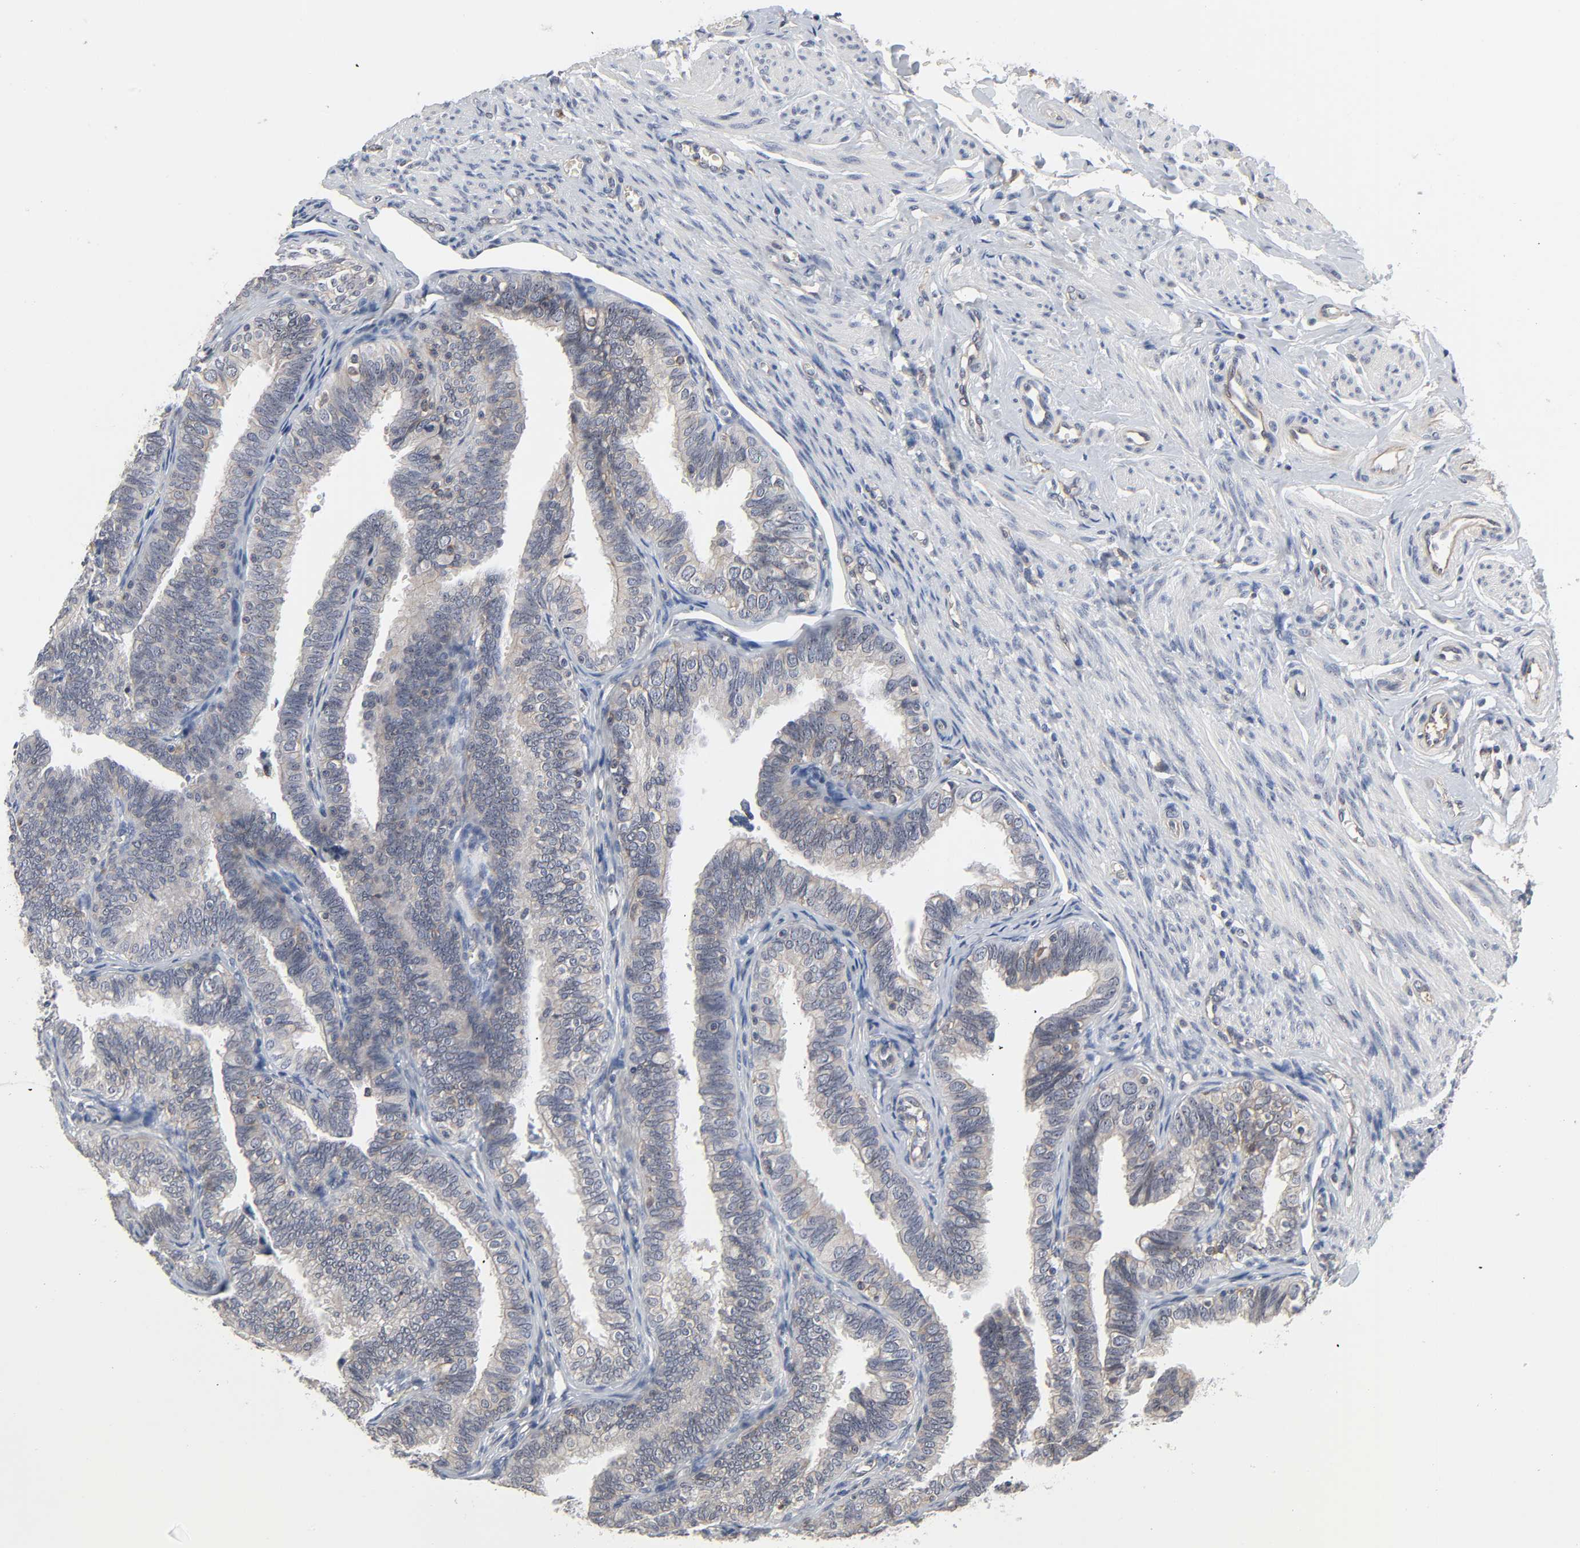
{"staining": {"intensity": "weak", "quantity": ">75%", "location": "cytoplasmic/membranous,nuclear"}, "tissue": "fallopian tube", "cell_type": "Glandular cells", "image_type": "normal", "snomed": [{"axis": "morphology", "description": "Normal tissue, NOS"}, {"axis": "topography", "description": "Fallopian tube"}], "caption": "Weak cytoplasmic/membranous,nuclear positivity is present in about >75% of glandular cells in benign fallopian tube. The protein is shown in brown color, while the nuclei are stained blue.", "gene": "DDX10", "patient": {"sex": "female", "age": 46}}